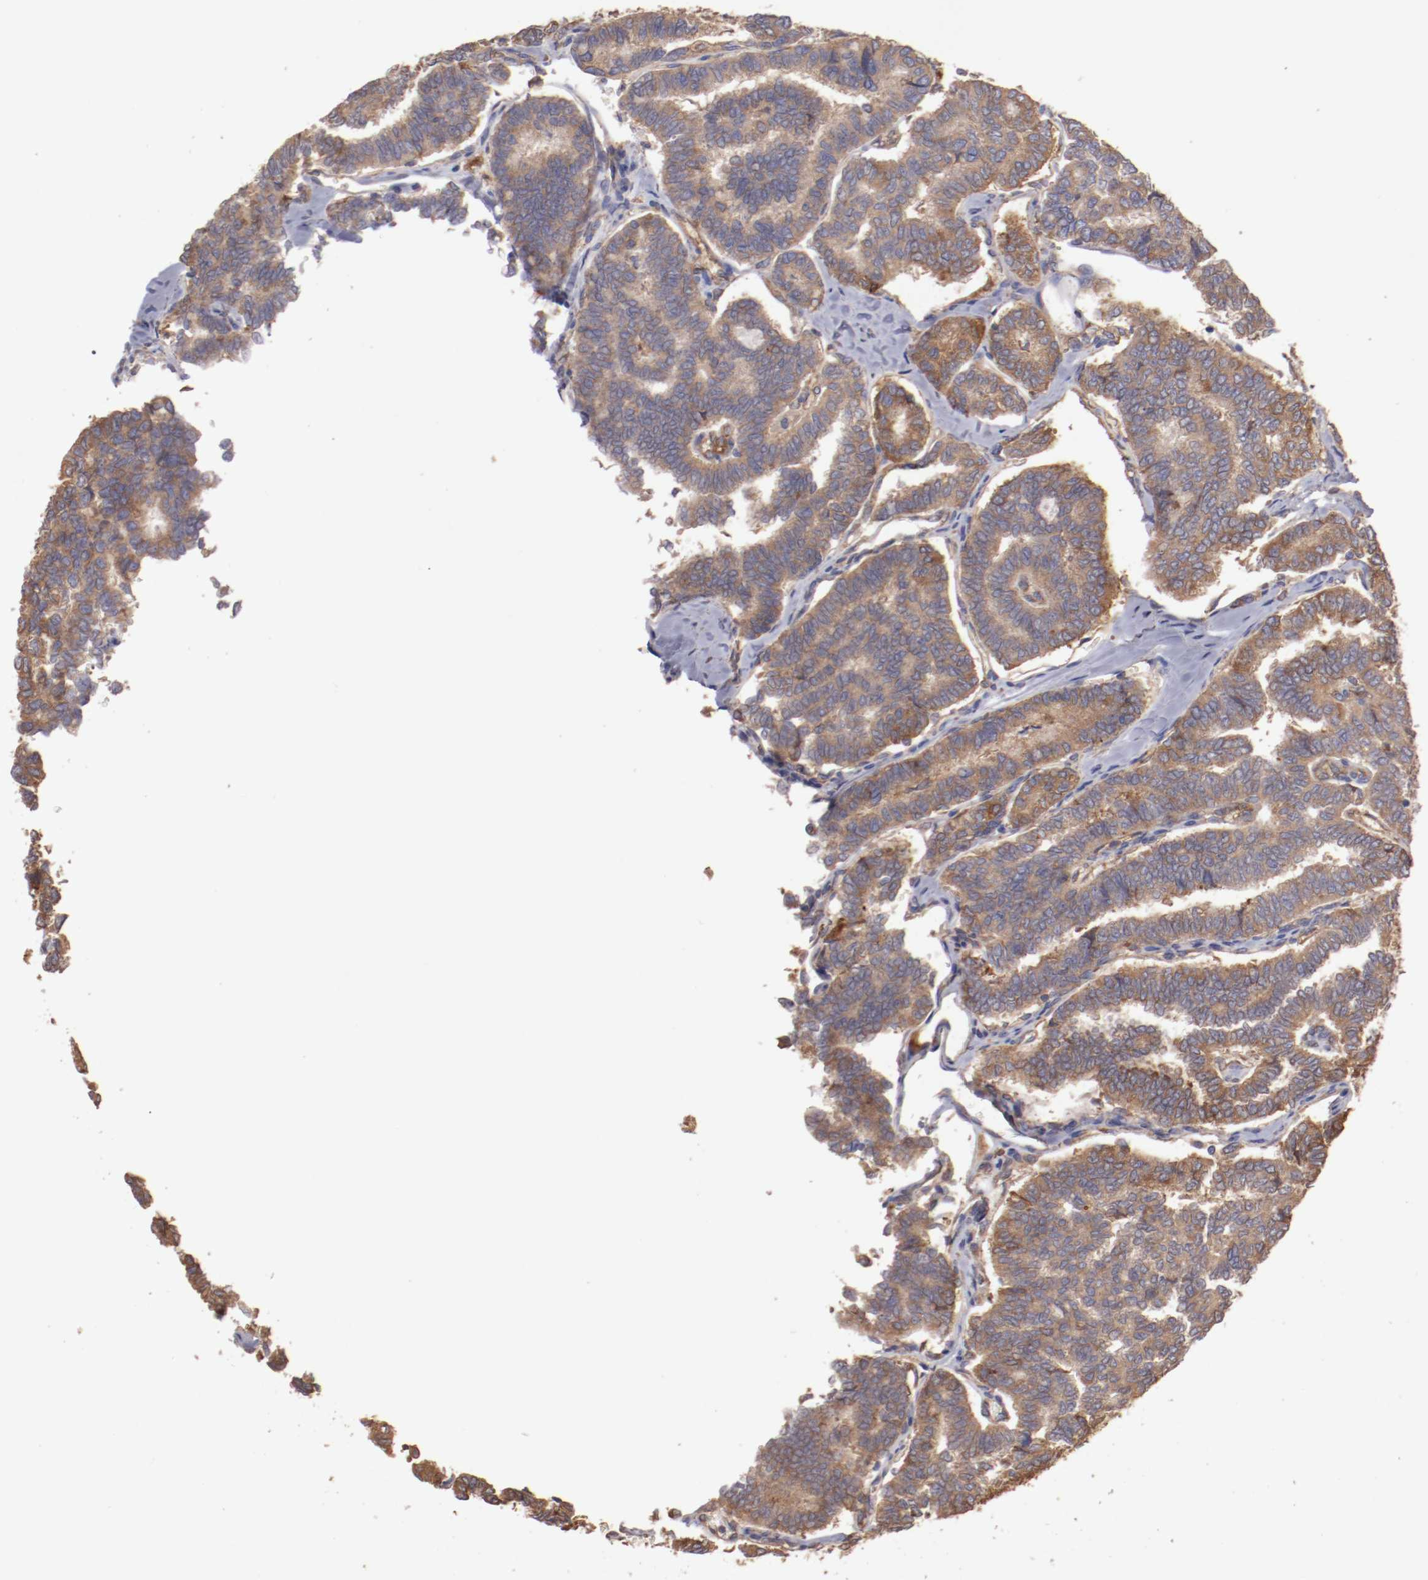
{"staining": {"intensity": "moderate", "quantity": ">75%", "location": "cytoplasmic/membranous"}, "tissue": "thyroid cancer", "cell_type": "Tumor cells", "image_type": "cancer", "snomed": [{"axis": "morphology", "description": "Papillary adenocarcinoma, NOS"}, {"axis": "topography", "description": "Thyroid gland"}], "caption": "Immunohistochemical staining of human thyroid cancer (papillary adenocarcinoma) exhibits moderate cytoplasmic/membranous protein expression in about >75% of tumor cells. (IHC, brightfield microscopy, high magnification).", "gene": "NFKBIE", "patient": {"sex": "female", "age": 35}}